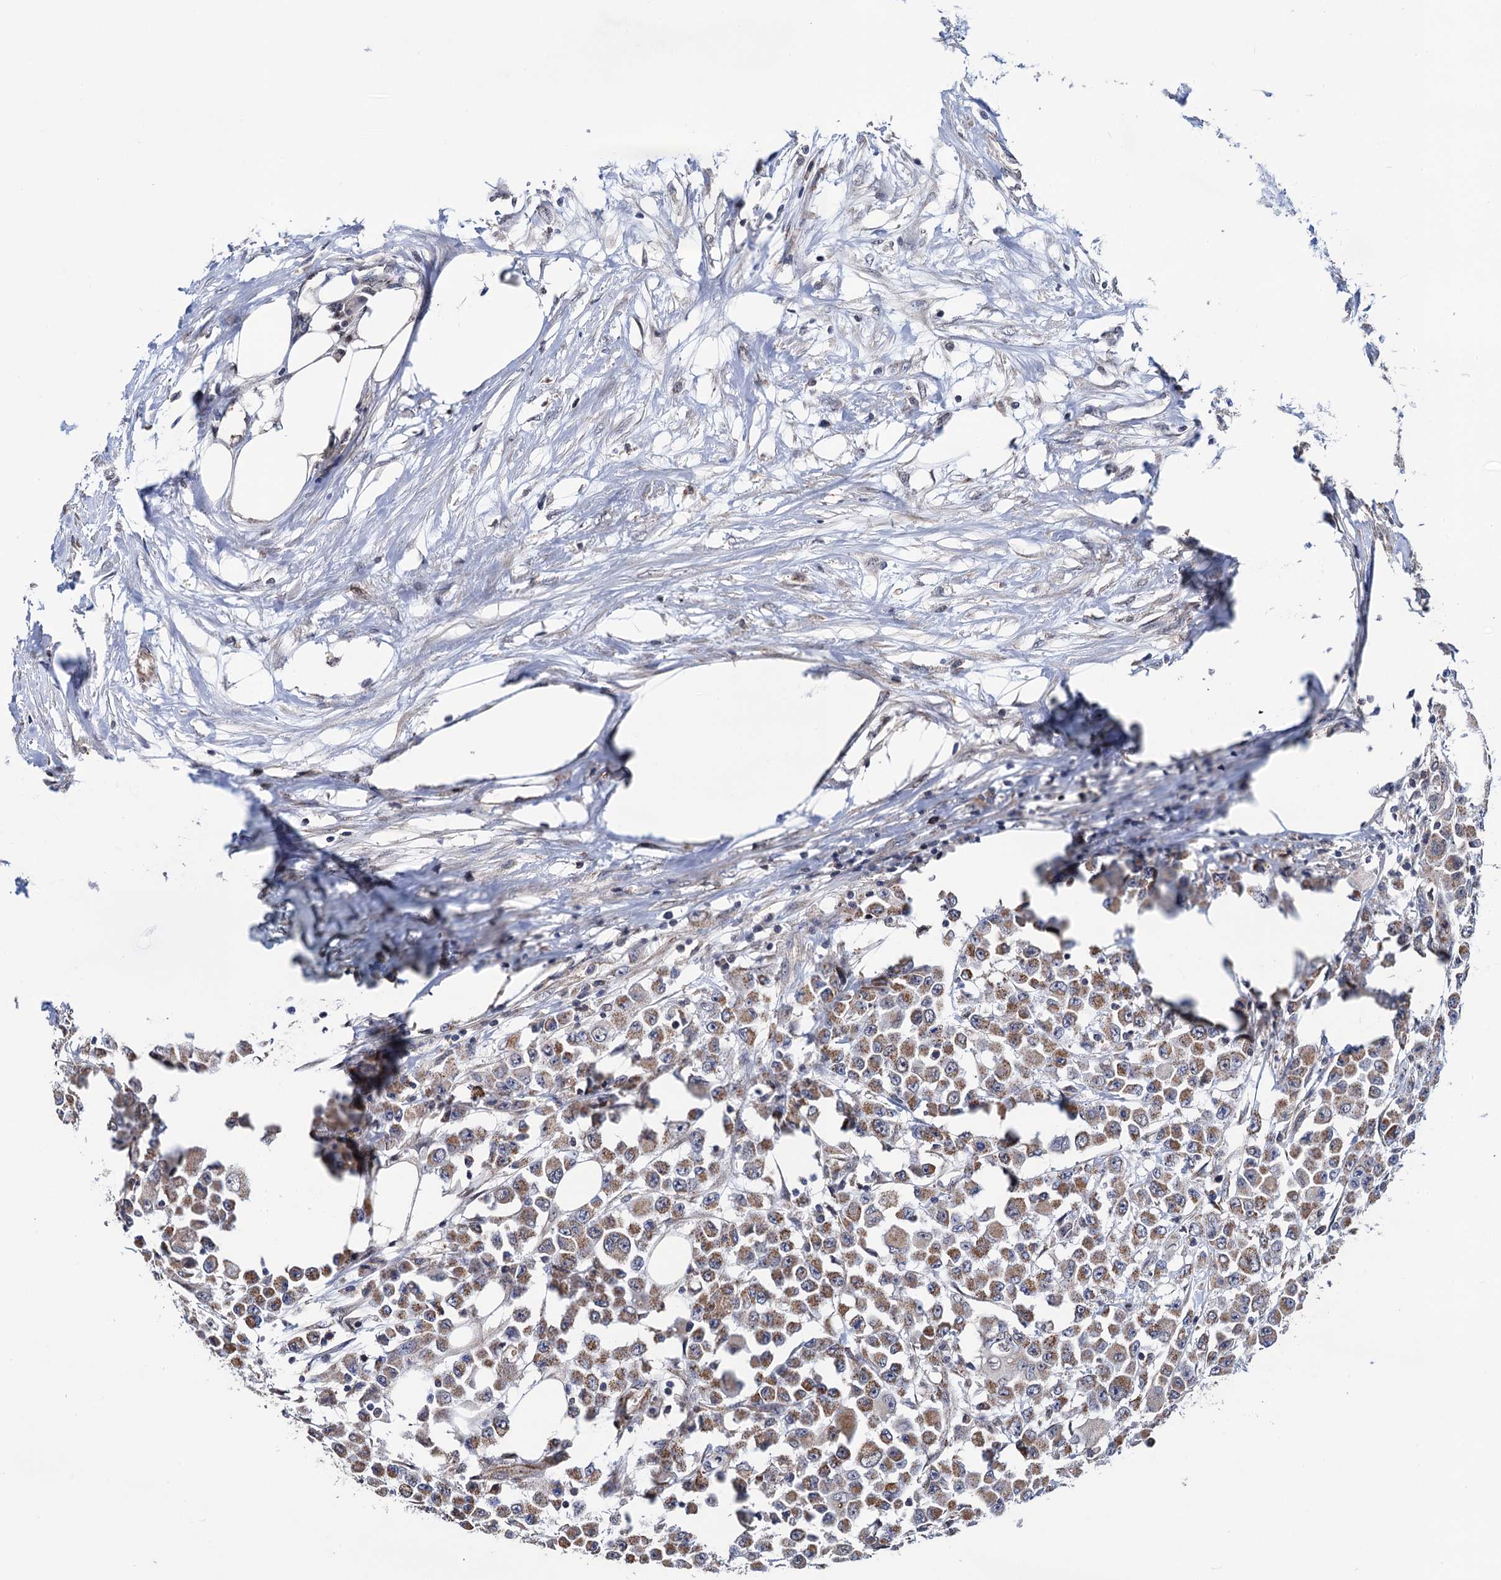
{"staining": {"intensity": "moderate", "quantity": ">75%", "location": "cytoplasmic/membranous"}, "tissue": "colorectal cancer", "cell_type": "Tumor cells", "image_type": "cancer", "snomed": [{"axis": "morphology", "description": "Adenocarcinoma, NOS"}, {"axis": "topography", "description": "Colon"}], "caption": "The photomicrograph exhibits staining of adenocarcinoma (colorectal), revealing moderate cytoplasmic/membranous protein expression (brown color) within tumor cells.", "gene": "PTCD3", "patient": {"sex": "male", "age": 51}}